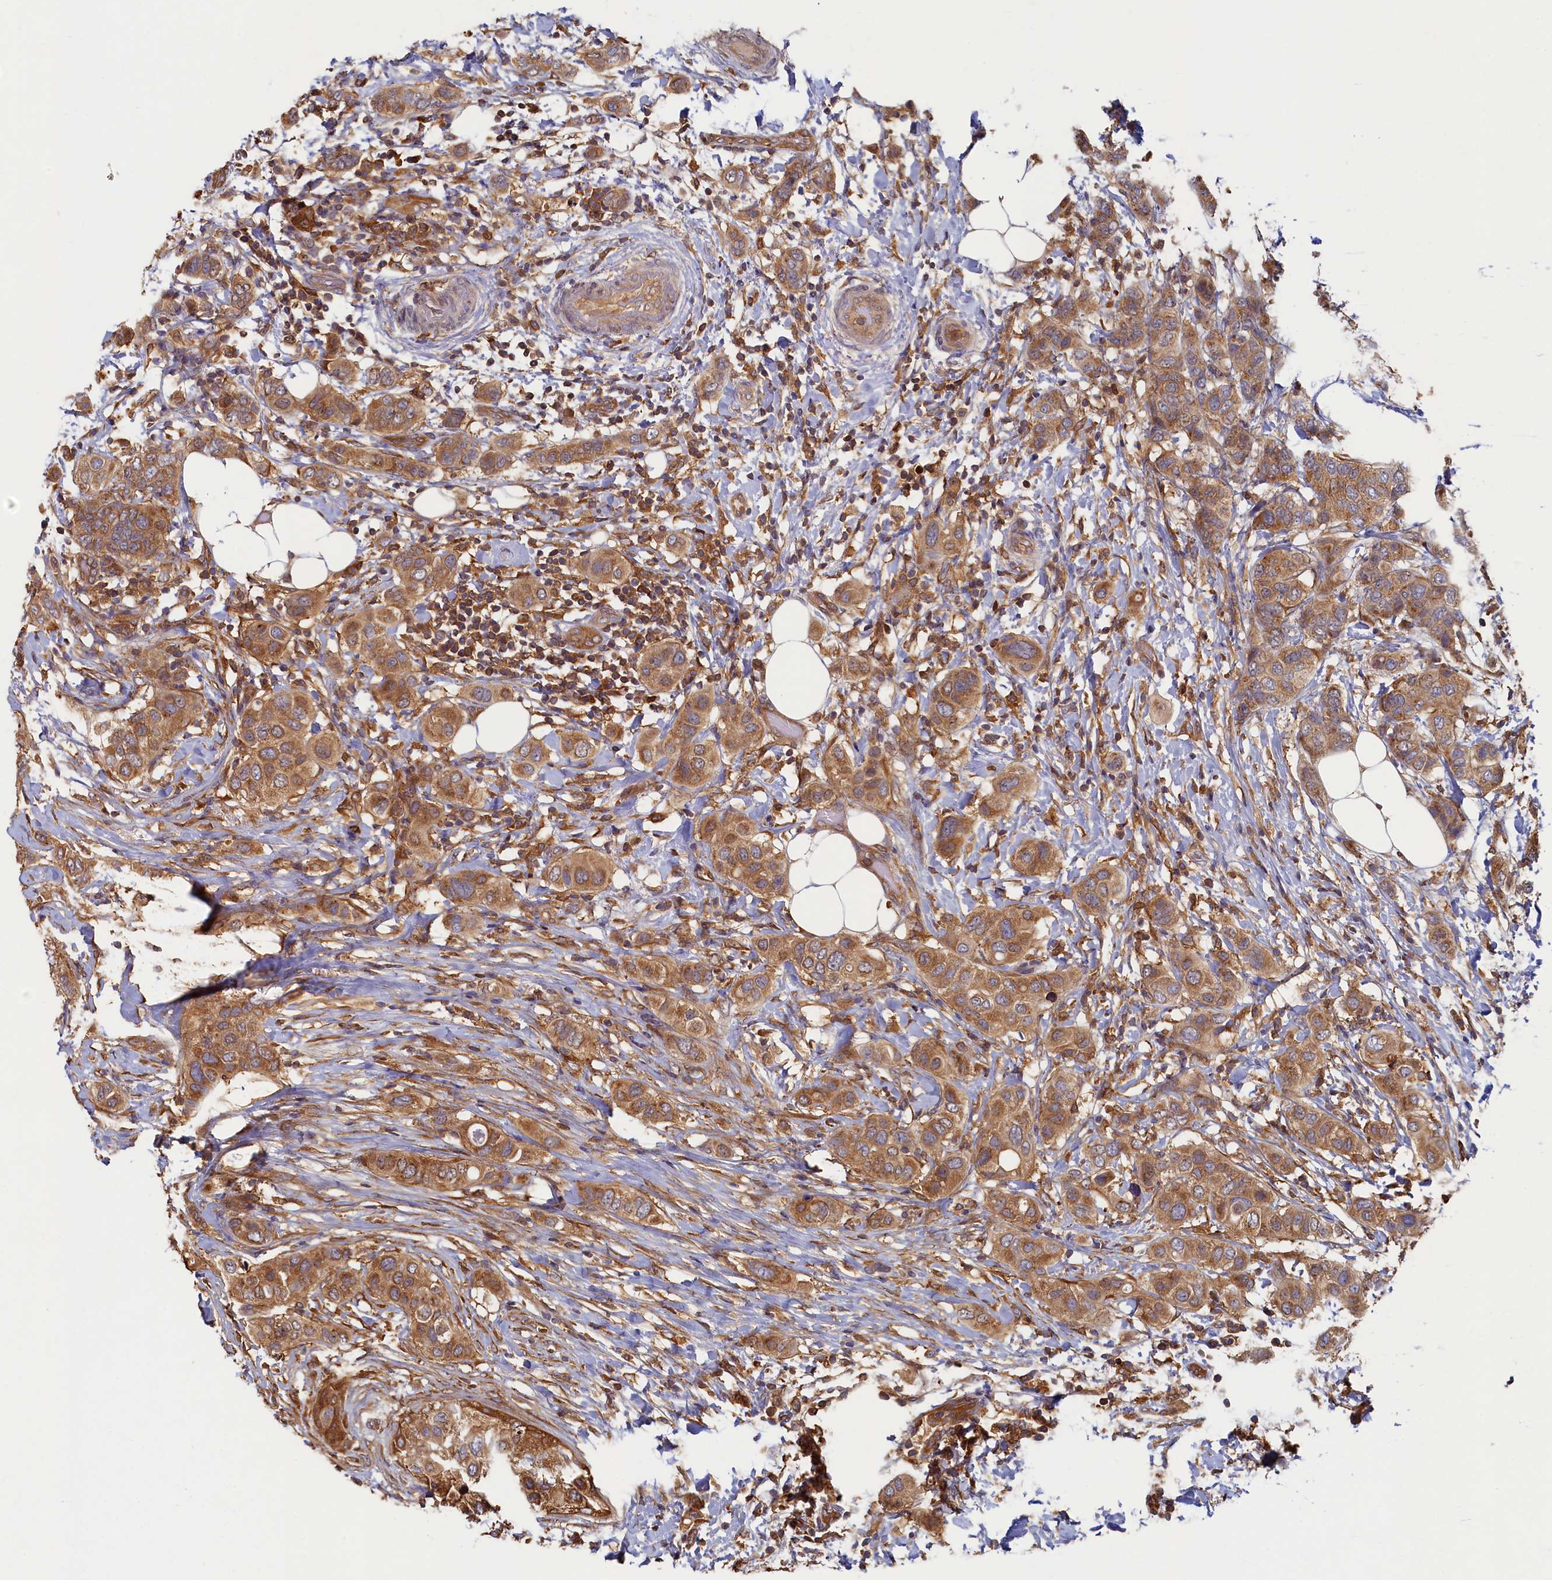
{"staining": {"intensity": "moderate", "quantity": ">75%", "location": "cytoplasmic/membranous"}, "tissue": "breast cancer", "cell_type": "Tumor cells", "image_type": "cancer", "snomed": [{"axis": "morphology", "description": "Lobular carcinoma"}, {"axis": "topography", "description": "Breast"}], "caption": "Moderate cytoplasmic/membranous positivity for a protein is appreciated in about >75% of tumor cells of breast cancer using IHC.", "gene": "TIMM8B", "patient": {"sex": "female", "age": 51}}